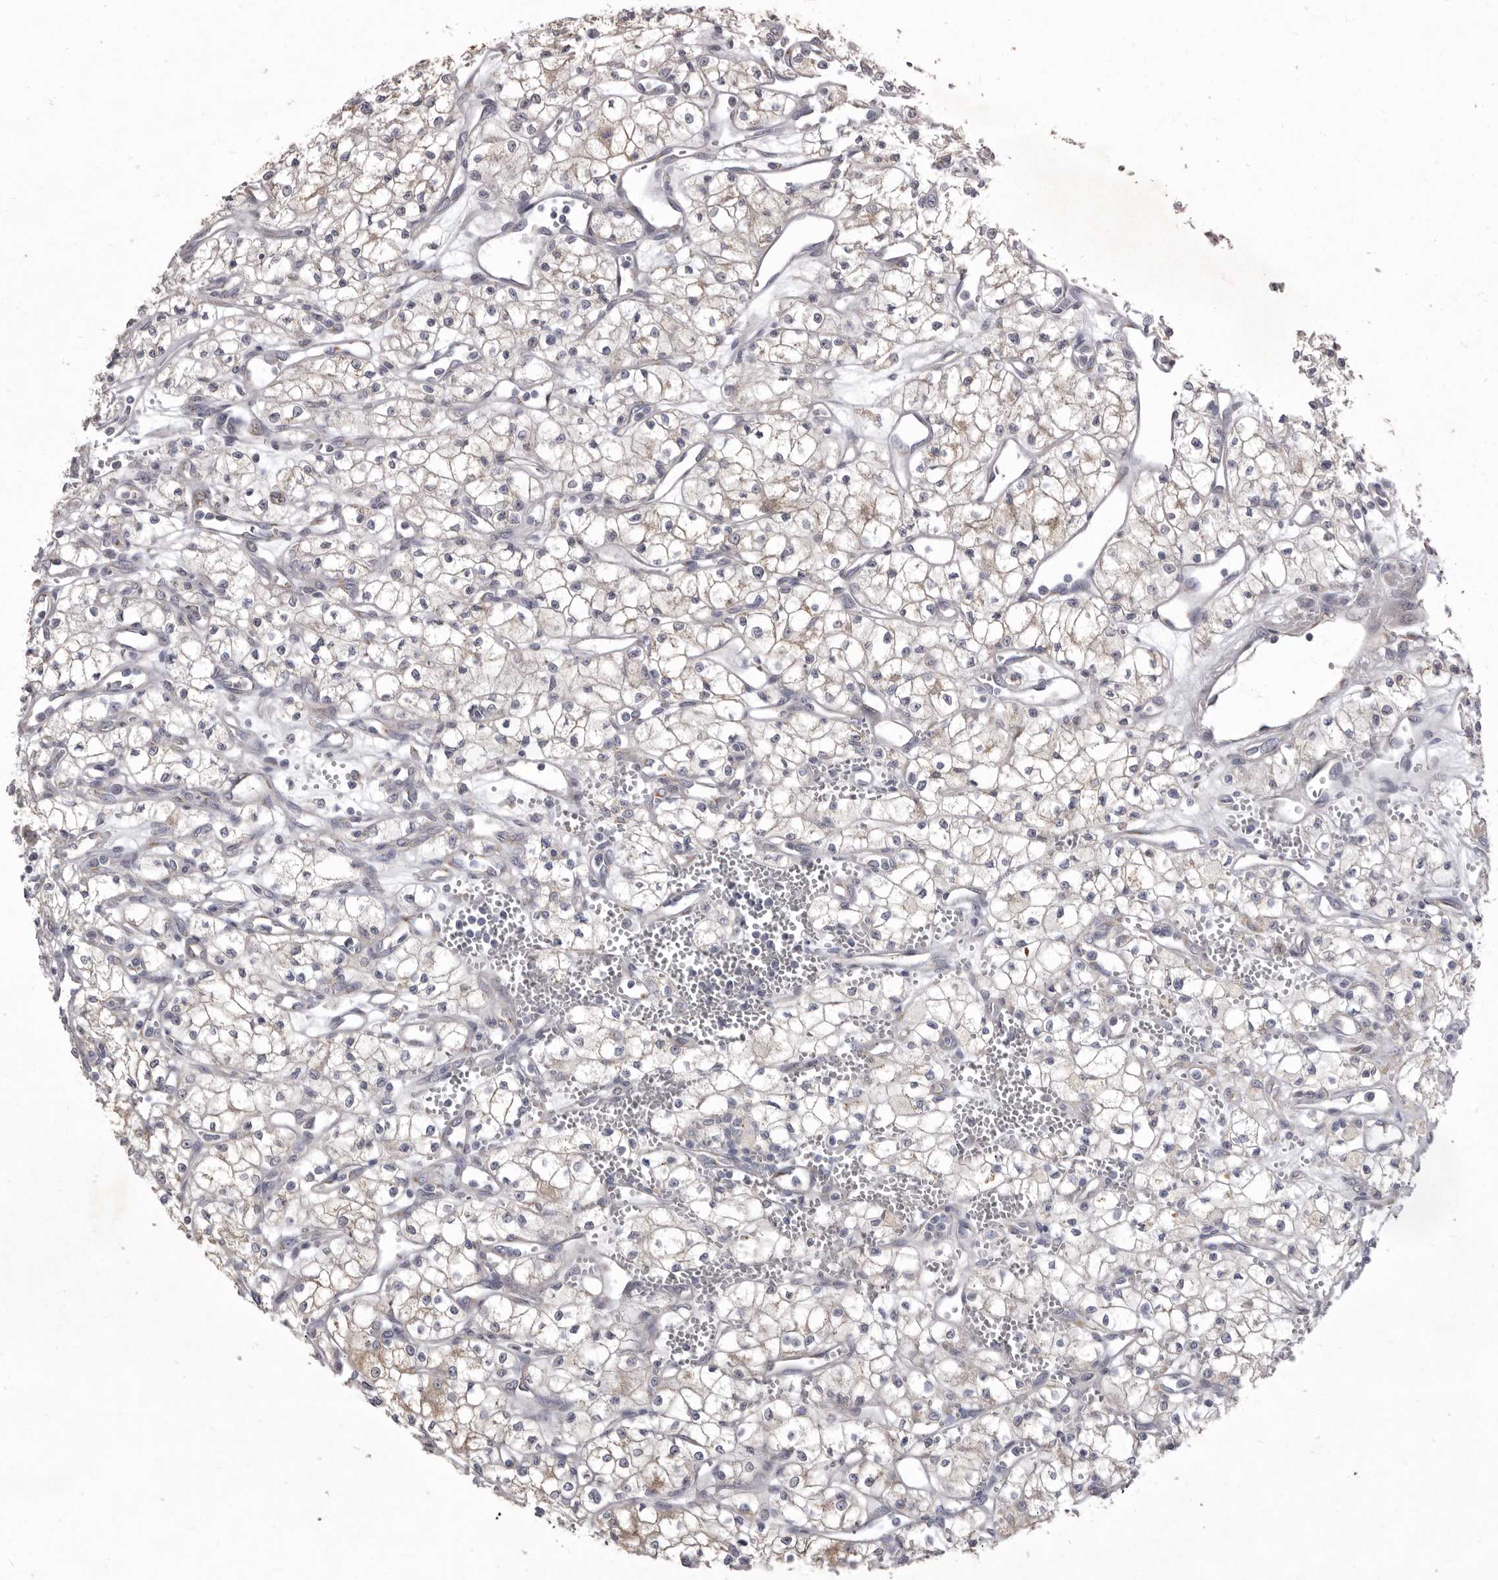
{"staining": {"intensity": "moderate", "quantity": "25%-75%", "location": "cytoplasmic/membranous"}, "tissue": "renal cancer", "cell_type": "Tumor cells", "image_type": "cancer", "snomed": [{"axis": "morphology", "description": "Adenocarcinoma, NOS"}, {"axis": "topography", "description": "Kidney"}], "caption": "The immunohistochemical stain shows moderate cytoplasmic/membranous positivity in tumor cells of renal cancer tissue. The protein of interest is stained brown, and the nuclei are stained in blue (DAB (3,3'-diaminobenzidine) IHC with brightfield microscopy, high magnification).", "gene": "P2RX6", "patient": {"sex": "male", "age": 59}}